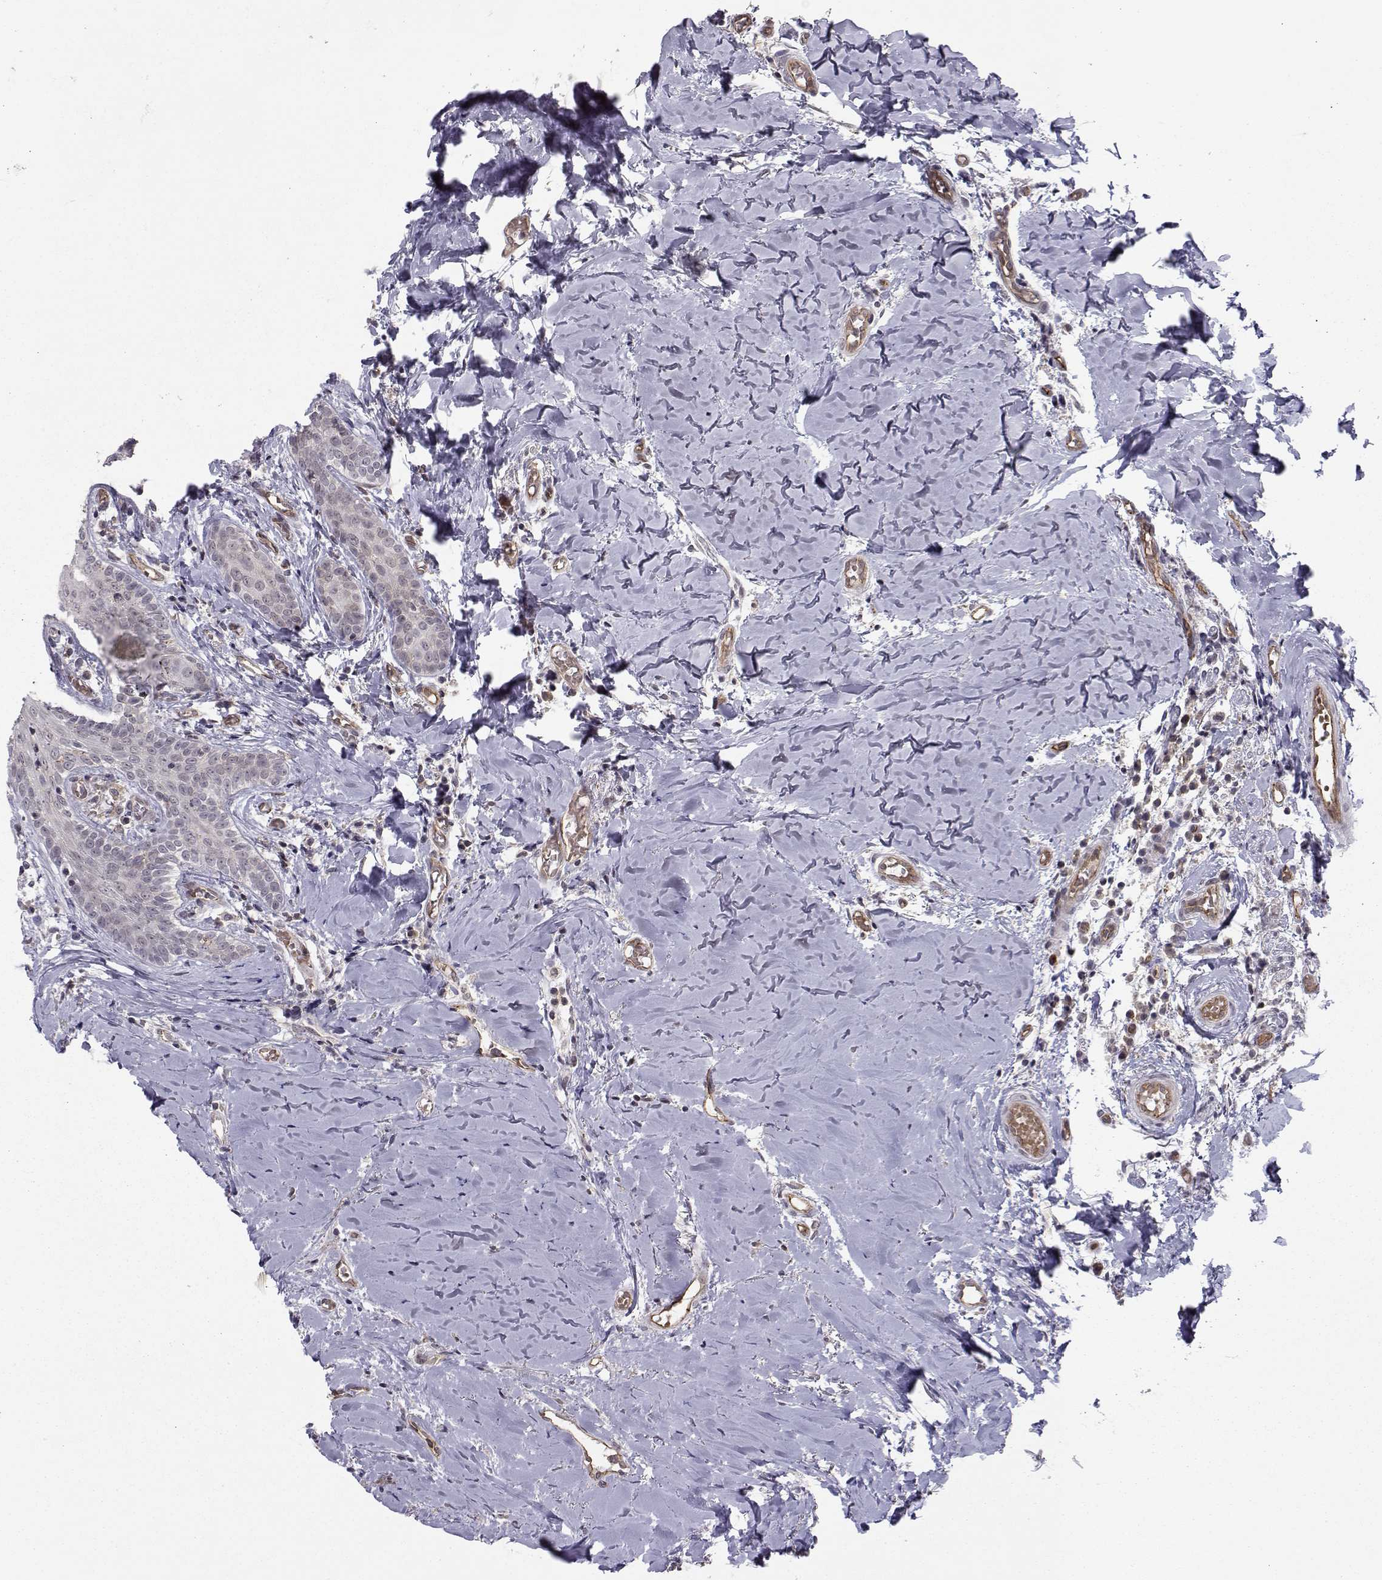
{"staining": {"intensity": "negative", "quantity": "none", "location": "none"}, "tissue": "head and neck cancer", "cell_type": "Tumor cells", "image_type": "cancer", "snomed": [{"axis": "morphology", "description": "Normal tissue, NOS"}, {"axis": "morphology", "description": "Squamous cell carcinoma, NOS"}, {"axis": "topography", "description": "Oral tissue"}, {"axis": "topography", "description": "Salivary gland"}, {"axis": "topography", "description": "Head-Neck"}], "caption": "IHC of human squamous cell carcinoma (head and neck) exhibits no staining in tumor cells.", "gene": "KIF13B", "patient": {"sex": "female", "age": 62}}